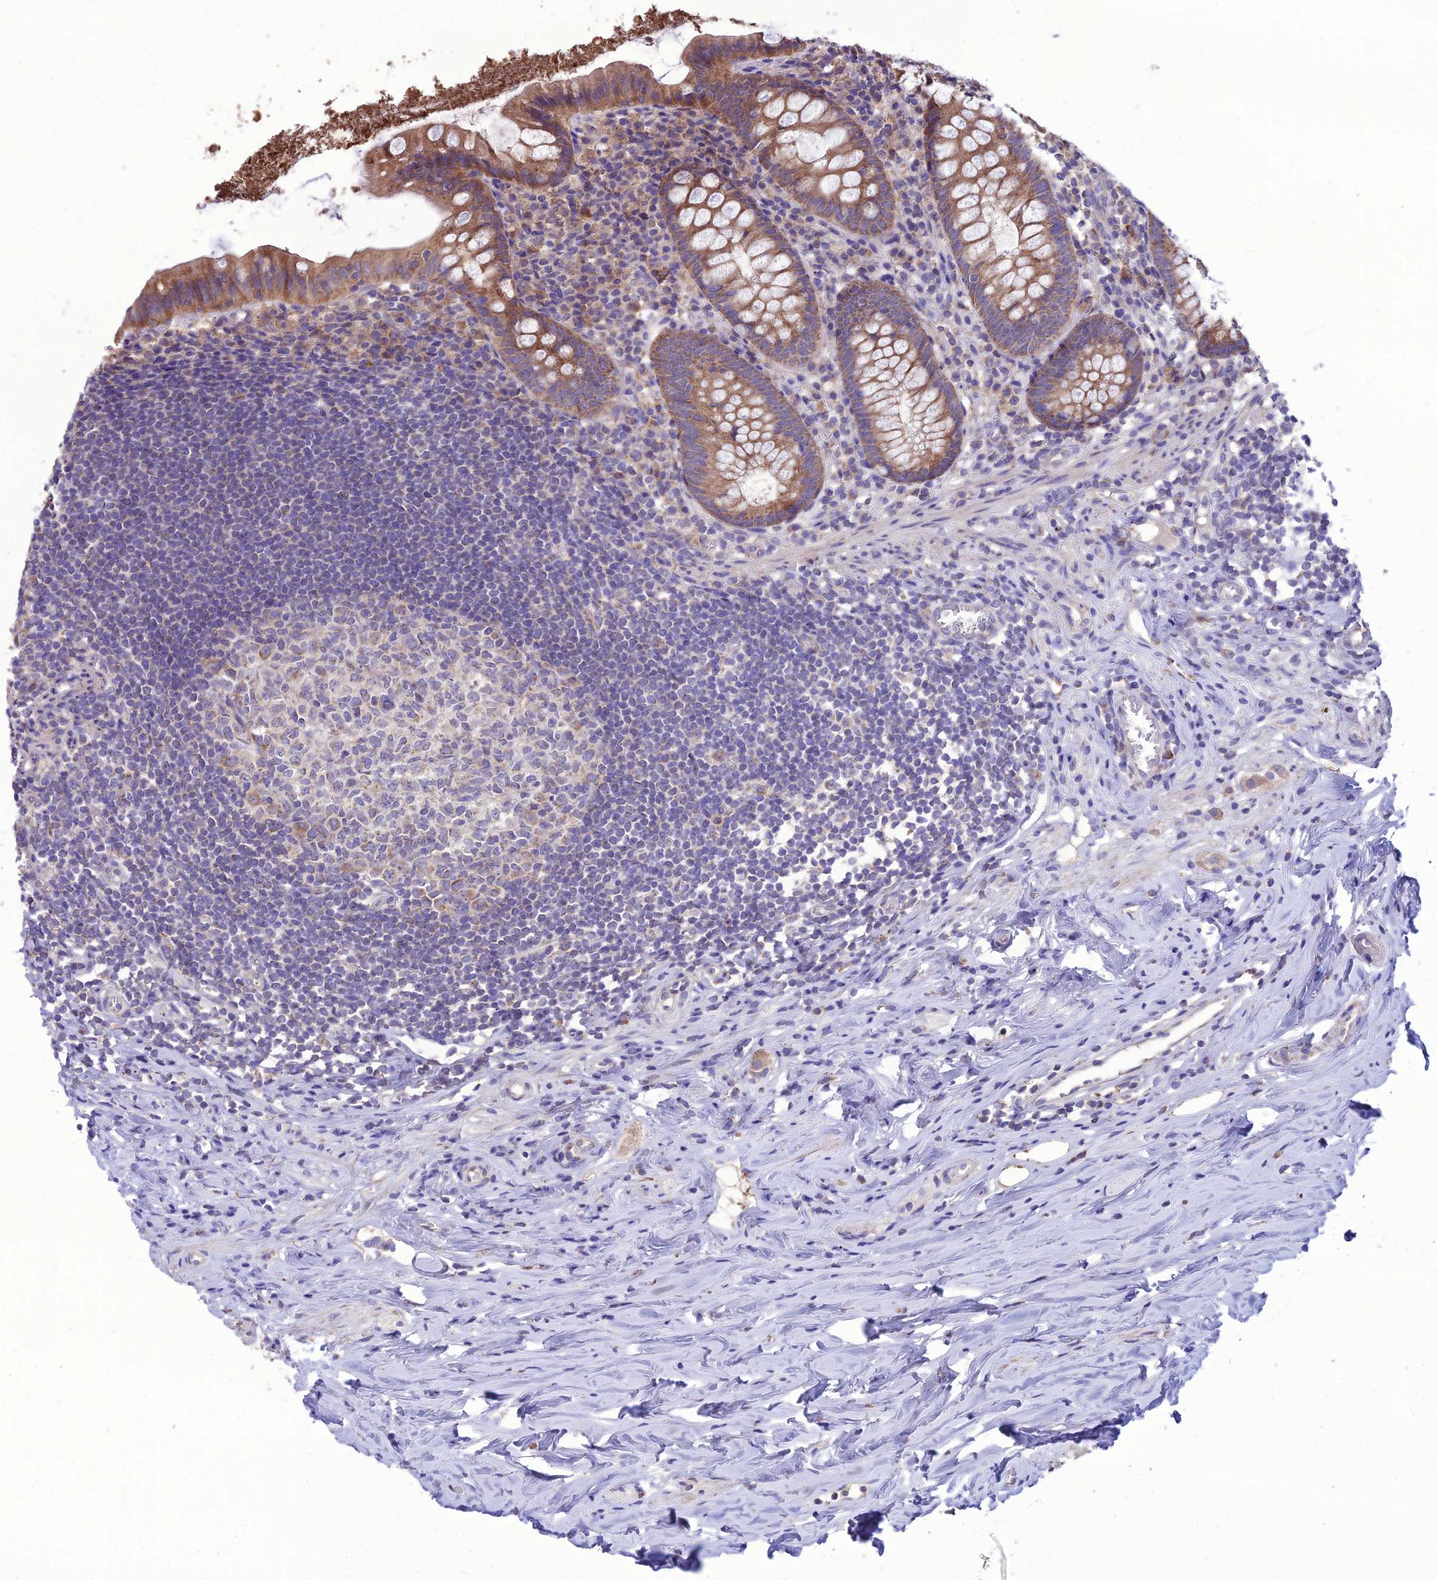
{"staining": {"intensity": "moderate", "quantity": ">75%", "location": "cytoplasmic/membranous"}, "tissue": "appendix", "cell_type": "Glandular cells", "image_type": "normal", "snomed": [{"axis": "morphology", "description": "Normal tissue, NOS"}, {"axis": "topography", "description": "Appendix"}], "caption": "Benign appendix reveals moderate cytoplasmic/membranous positivity in about >75% of glandular cells, visualized by immunohistochemistry.", "gene": "HOGA1", "patient": {"sex": "female", "age": 51}}